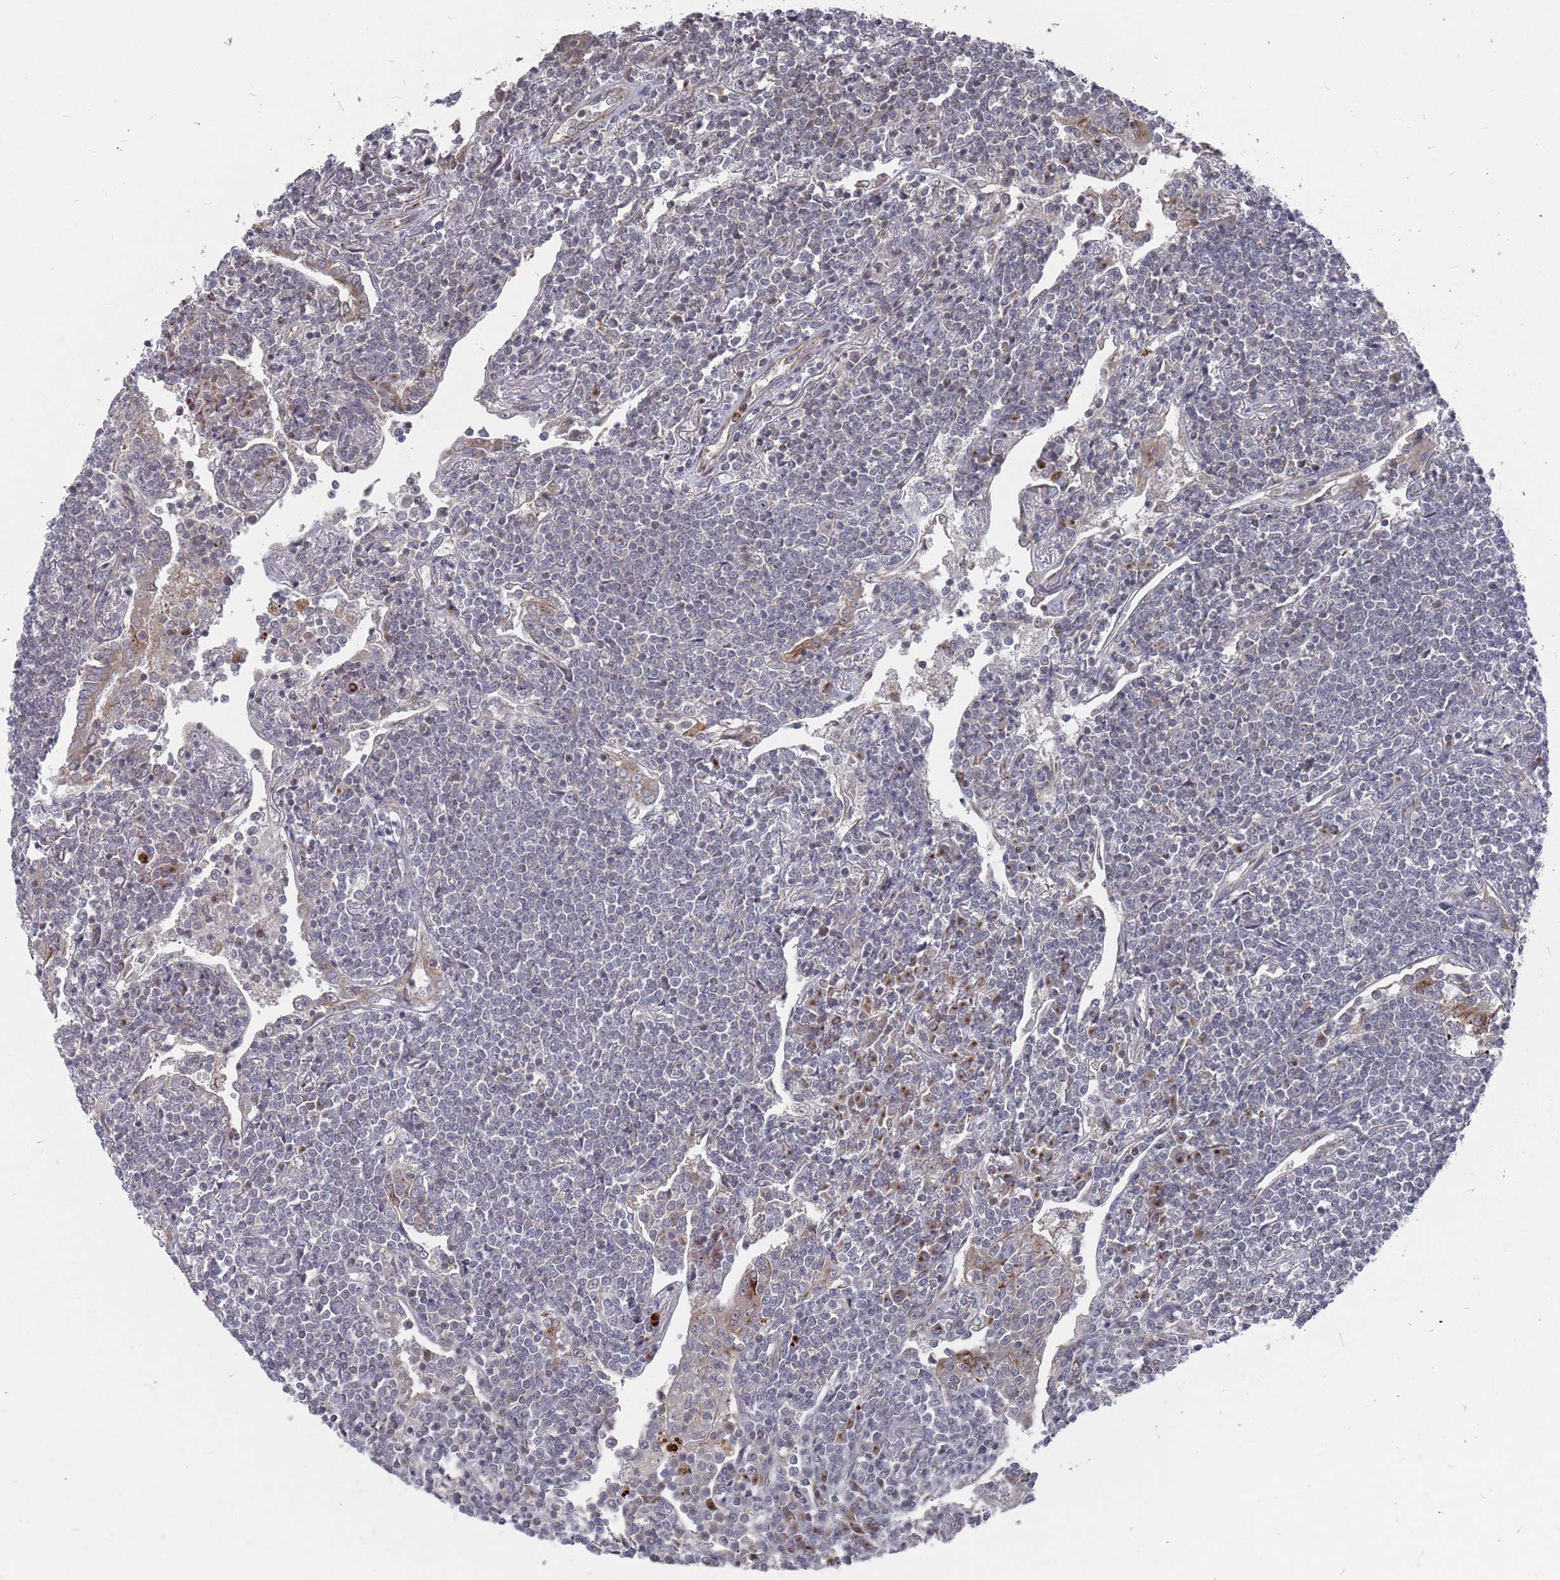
{"staining": {"intensity": "negative", "quantity": "none", "location": "none"}, "tissue": "lymphoma", "cell_type": "Tumor cells", "image_type": "cancer", "snomed": [{"axis": "morphology", "description": "Malignant lymphoma, non-Hodgkin's type, Low grade"}, {"axis": "topography", "description": "Lung"}], "caption": "Immunohistochemistry (IHC) of human malignant lymphoma, non-Hodgkin's type (low-grade) displays no staining in tumor cells.", "gene": "FMO4", "patient": {"sex": "female", "age": 71}}